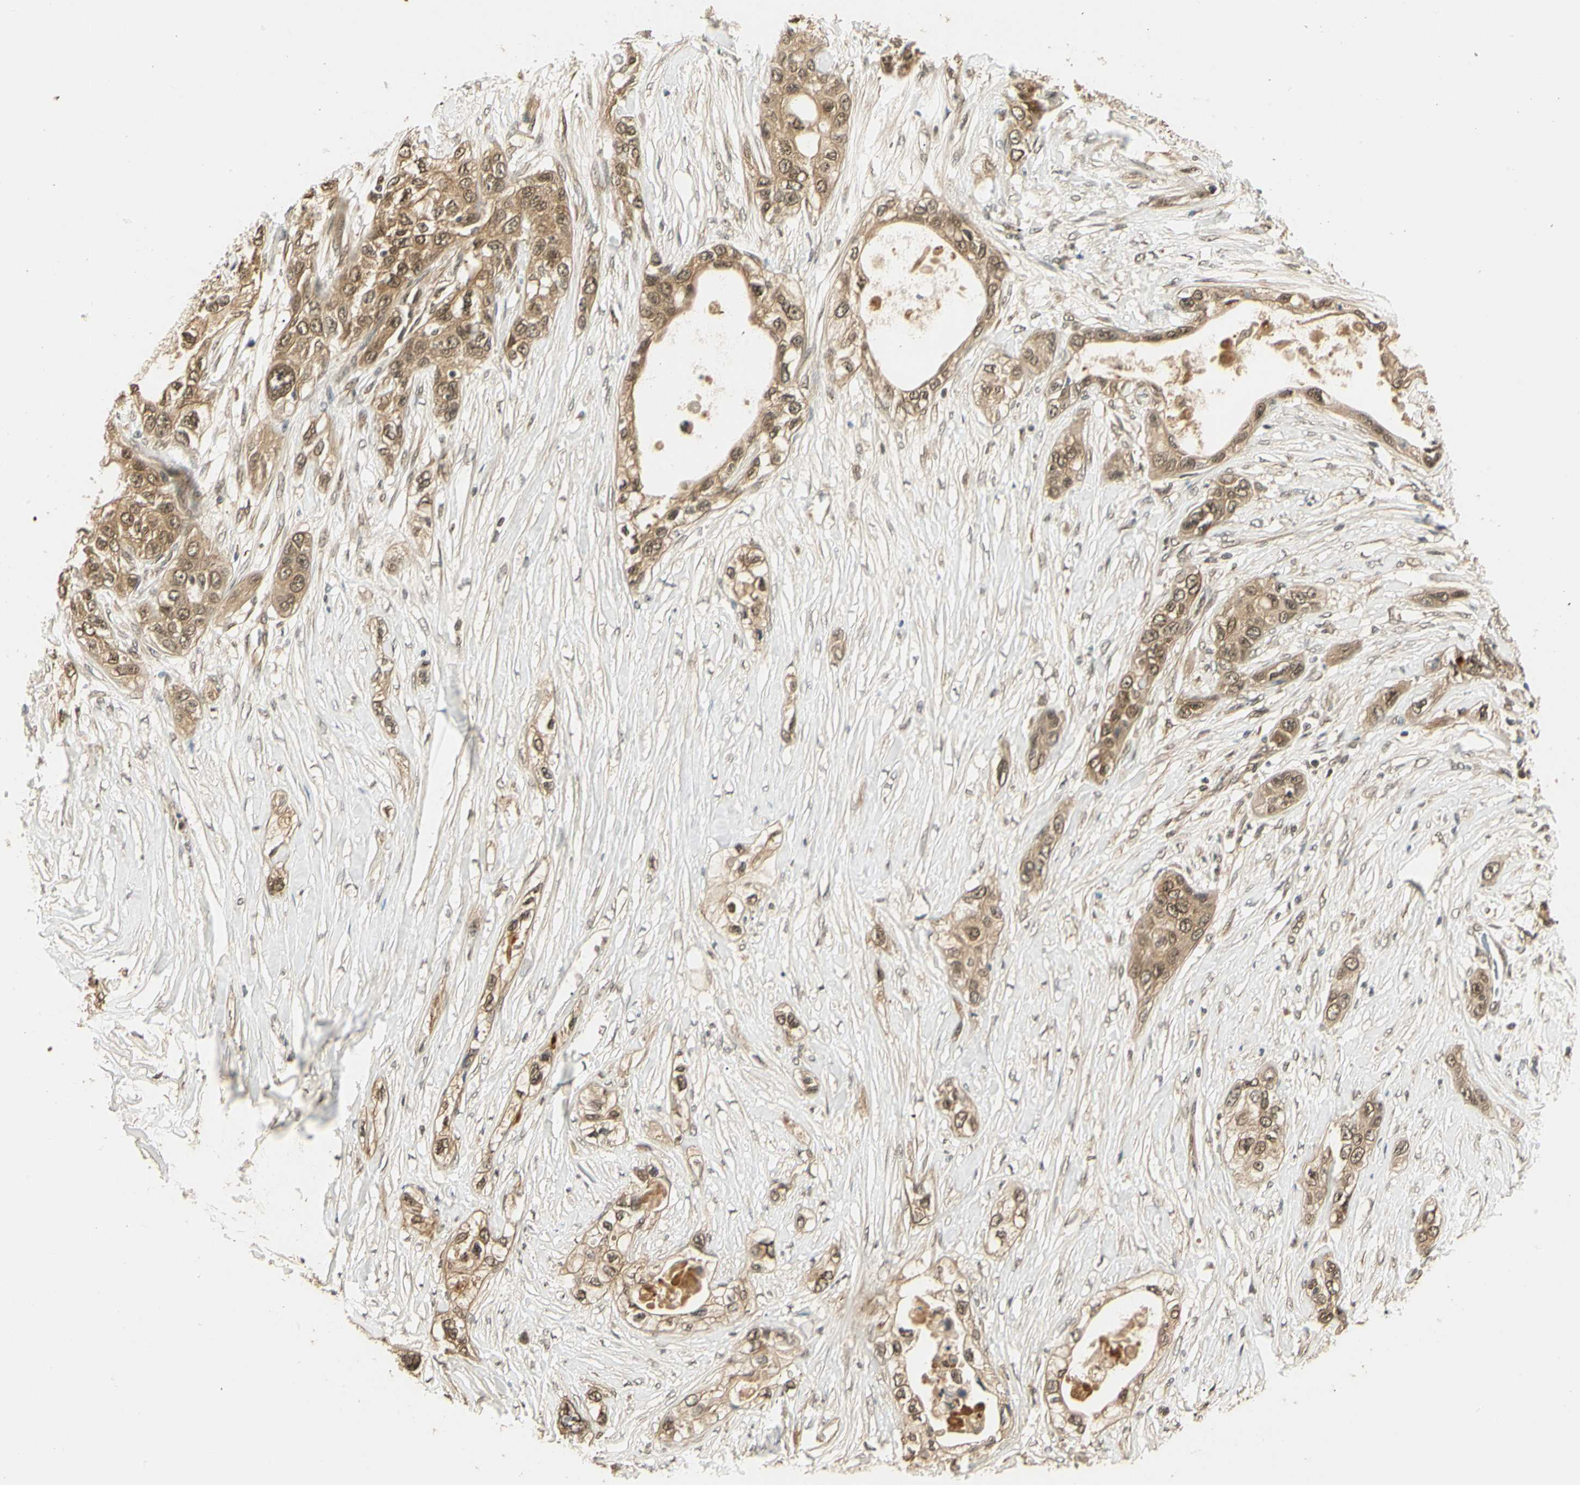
{"staining": {"intensity": "moderate", "quantity": ">75%", "location": "cytoplasmic/membranous,nuclear"}, "tissue": "pancreatic cancer", "cell_type": "Tumor cells", "image_type": "cancer", "snomed": [{"axis": "morphology", "description": "Adenocarcinoma, NOS"}, {"axis": "topography", "description": "Pancreas"}], "caption": "The image exhibits a brown stain indicating the presence of a protein in the cytoplasmic/membranous and nuclear of tumor cells in pancreatic adenocarcinoma.", "gene": "UBE2Z", "patient": {"sex": "female", "age": 70}}